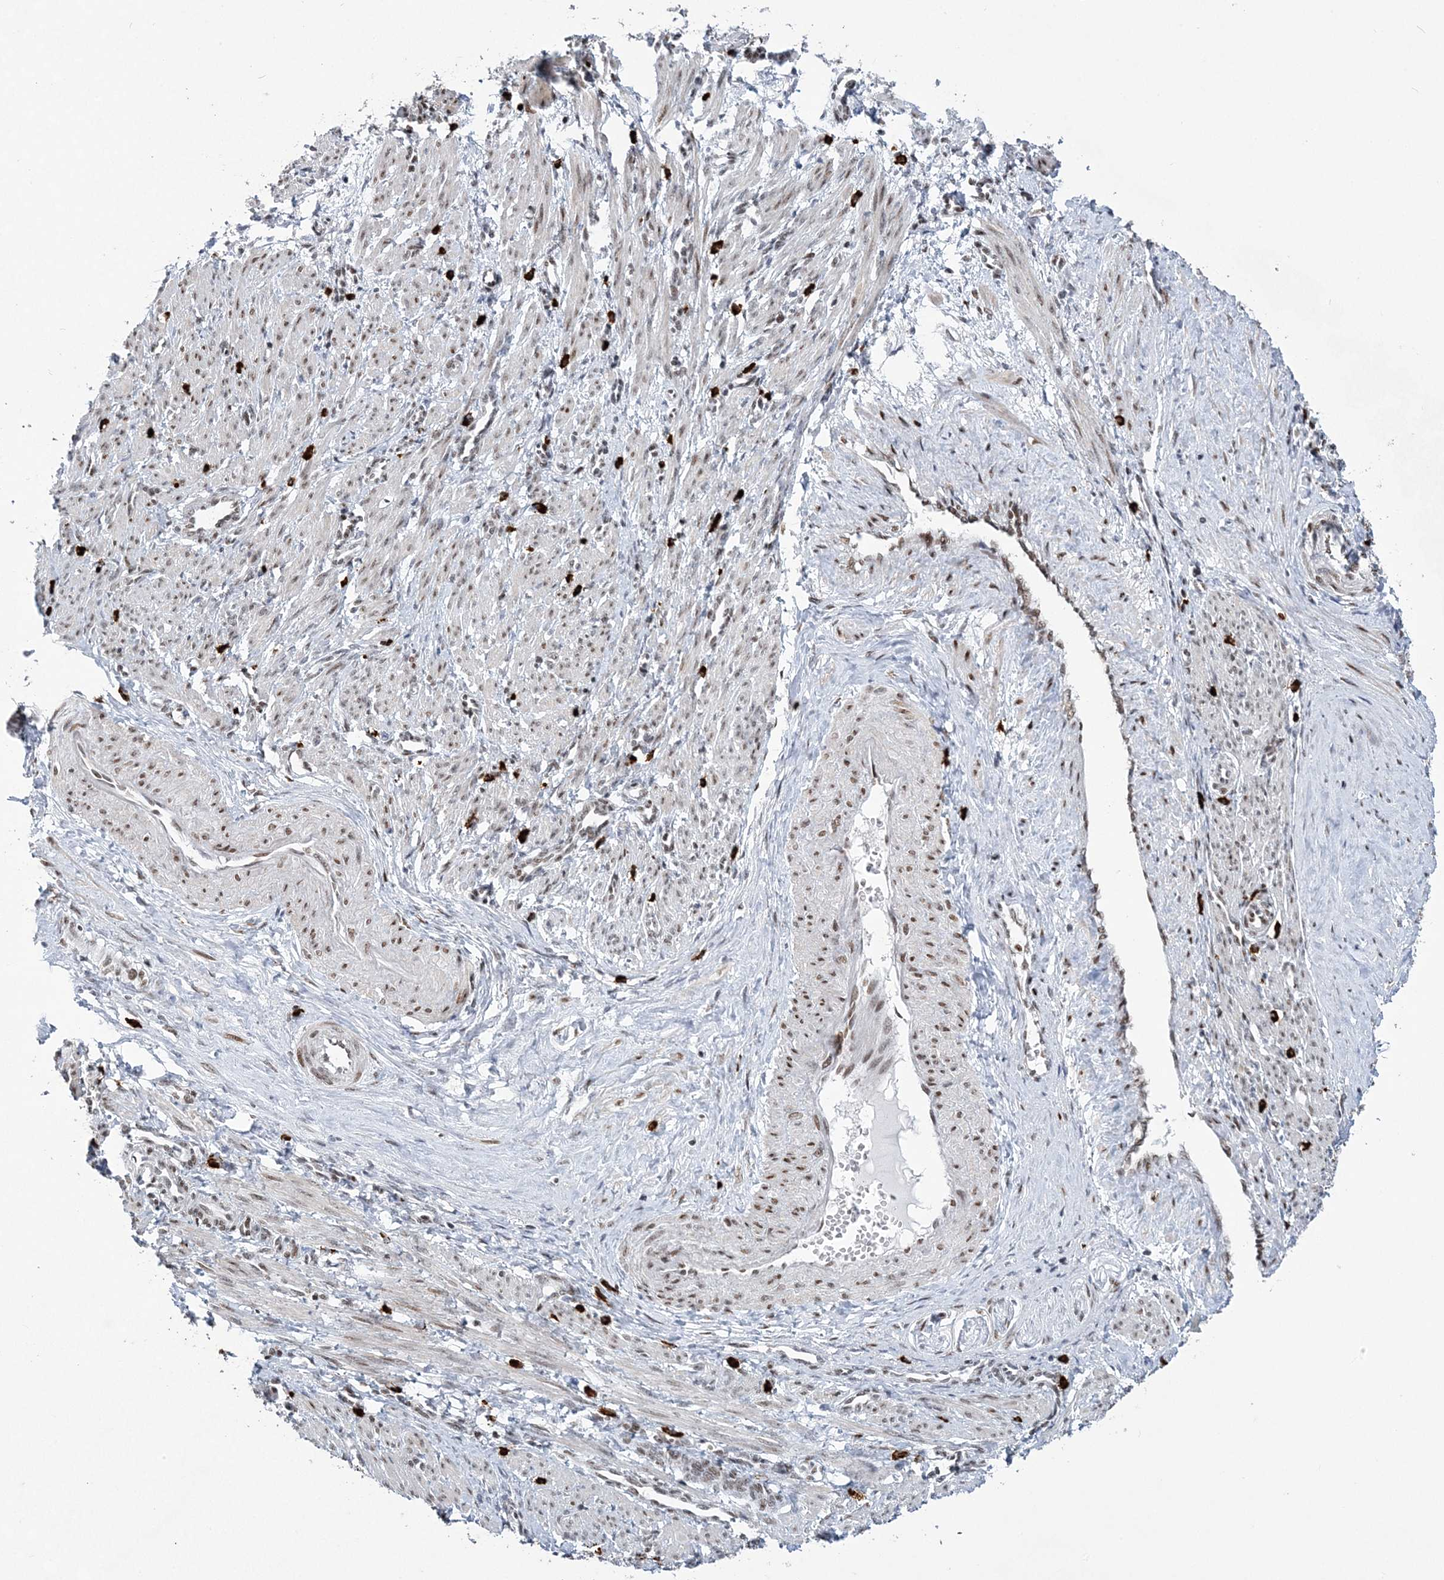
{"staining": {"intensity": "moderate", "quantity": "25%-75%", "location": "nuclear"}, "tissue": "smooth muscle", "cell_type": "Smooth muscle cells", "image_type": "normal", "snomed": [{"axis": "morphology", "description": "Normal tissue, NOS"}, {"axis": "topography", "description": "Endometrium"}], "caption": "Protein staining displays moderate nuclear expression in approximately 25%-75% of smooth muscle cells in benign smooth muscle.", "gene": "ZBTB7A", "patient": {"sex": "female", "age": 33}}